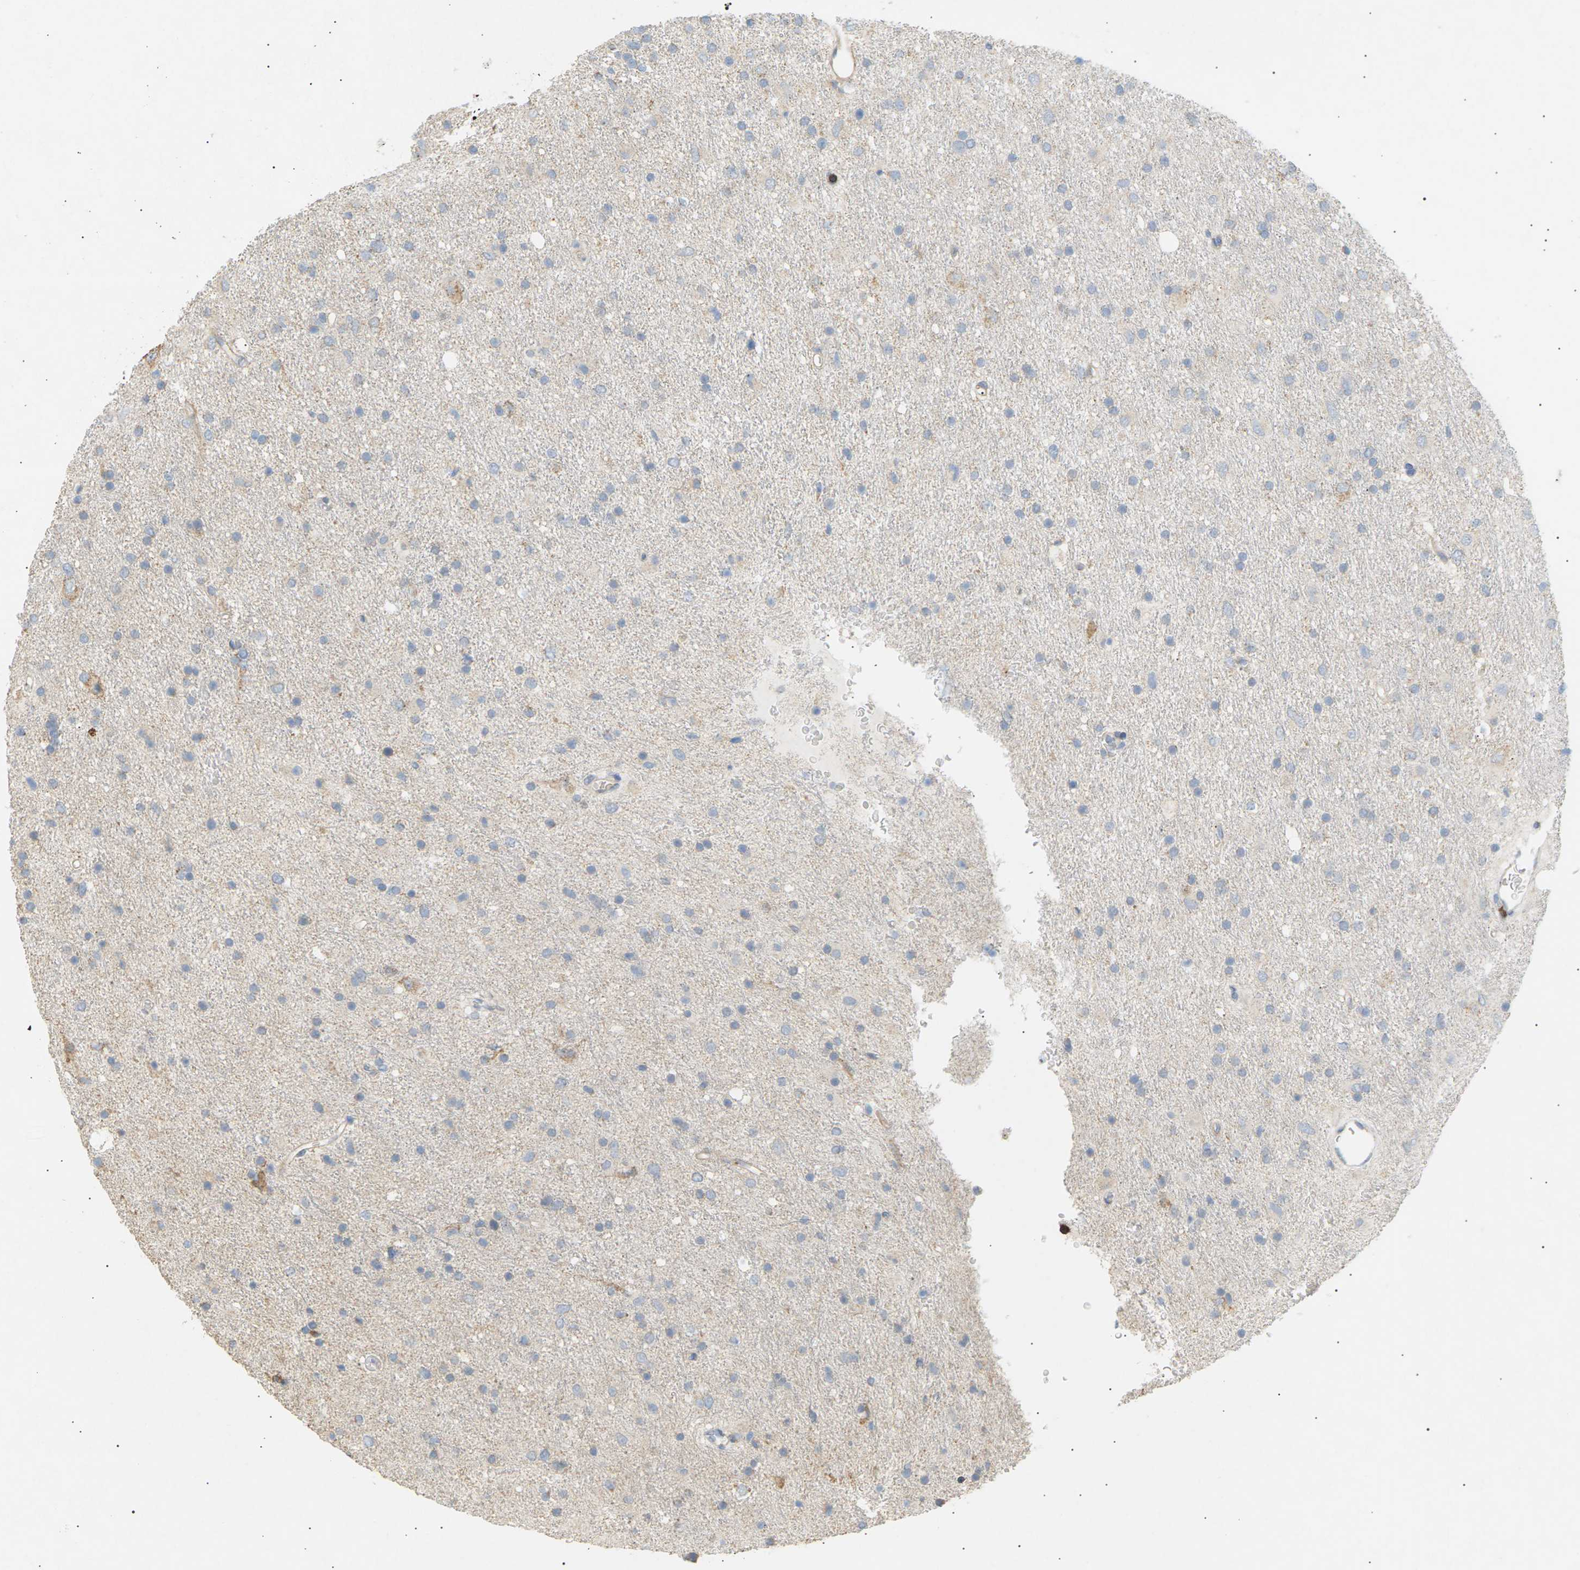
{"staining": {"intensity": "weak", "quantity": "<25%", "location": "cytoplasmic/membranous"}, "tissue": "glioma", "cell_type": "Tumor cells", "image_type": "cancer", "snomed": [{"axis": "morphology", "description": "Glioma, malignant, Low grade"}, {"axis": "topography", "description": "Brain"}], "caption": "Immunohistochemical staining of malignant glioma (low-grade) demonstrates no significant expression in tumor cells. (DAB (3,3'-diaminobenzidine) IHC with hematoxylin counter stain).", "gene": "LIME1", "patient": {"sex": "male", "age": 77}}